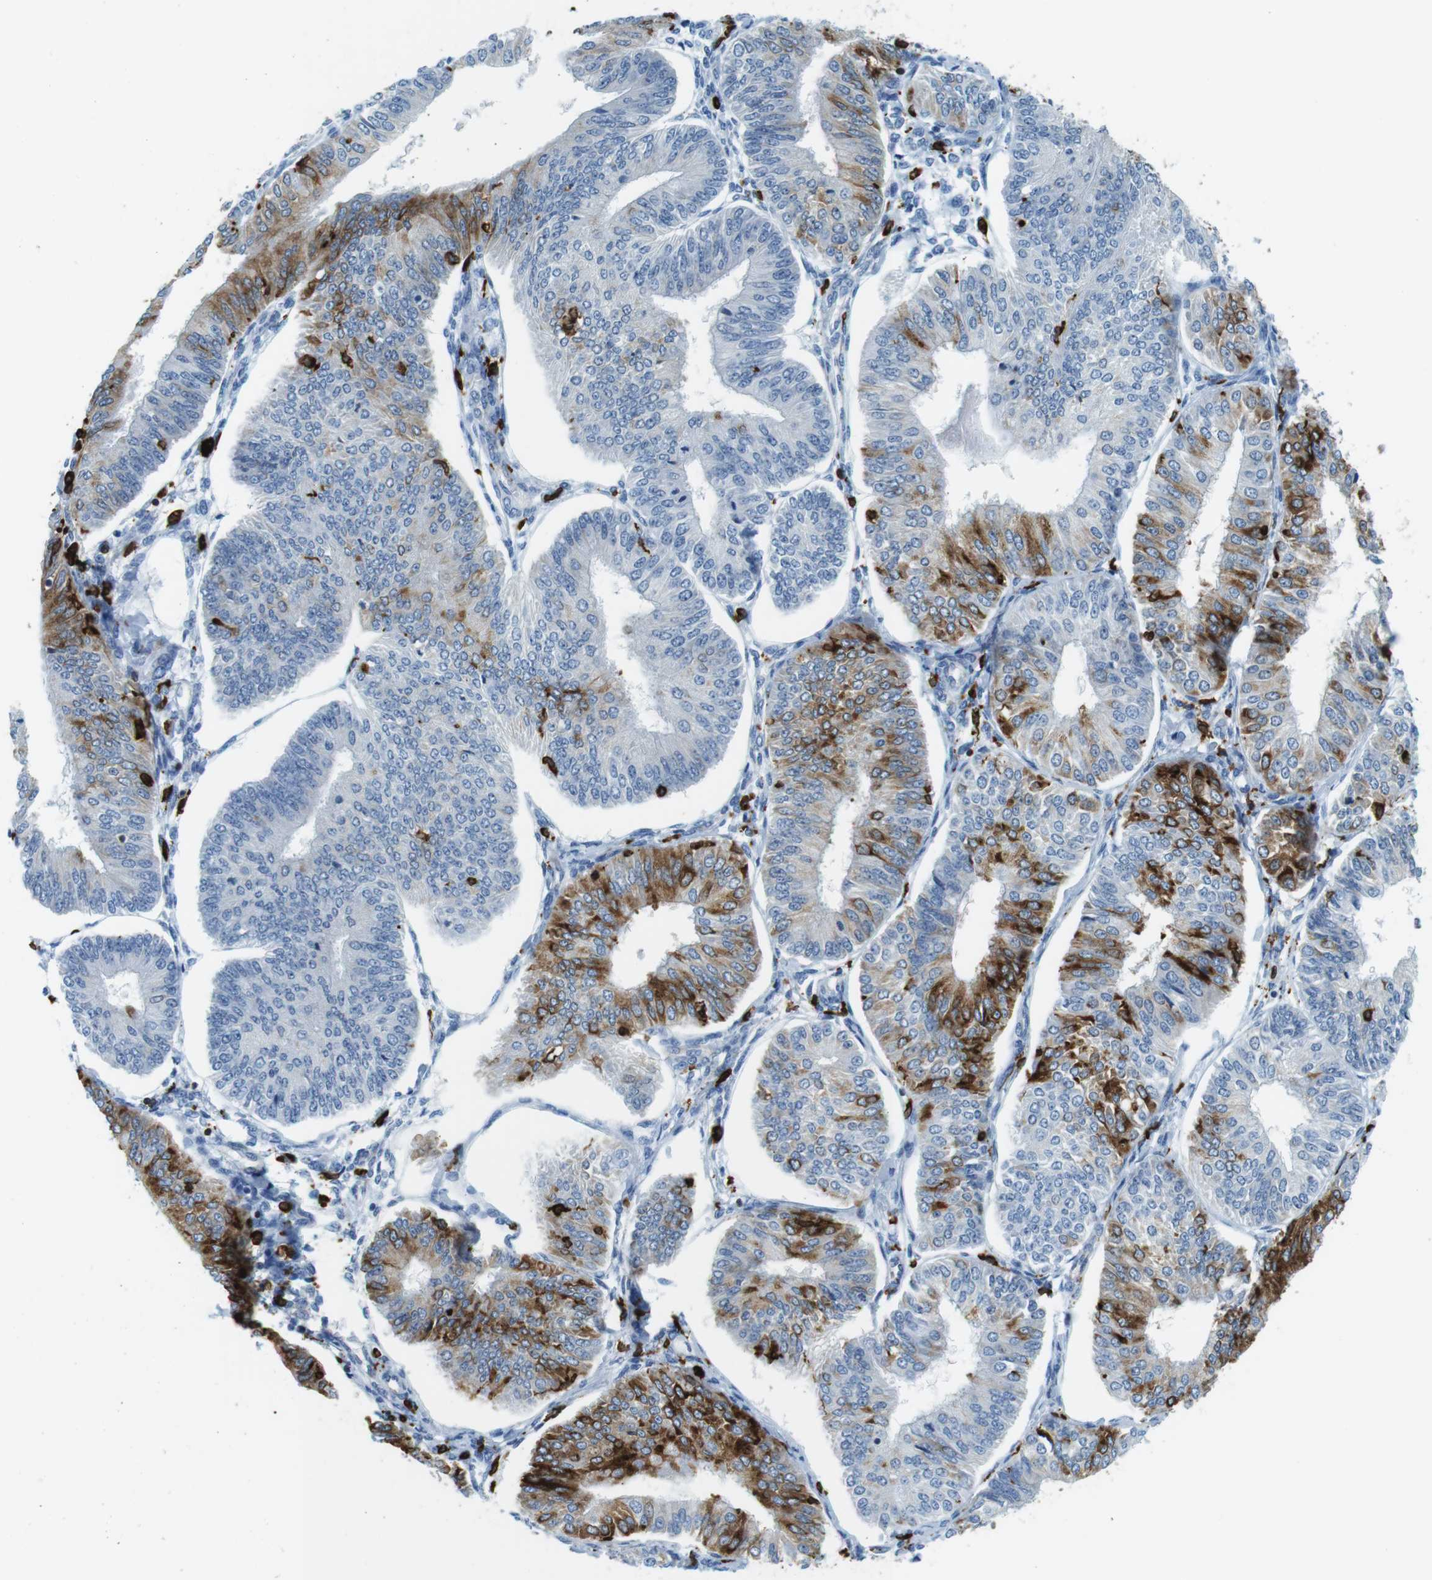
{"staining": {"intensity": "moderate", "quantity": "<25%", "location": "cytoplasmic/membranous"}, "tissue": "endometrial cancer", "cell_type": "Tumor cells", "image_type": "cancer", "snomed": [{"axis": "morphology", "description": "Adenocarcinoma, NOS"}, {"axis": "topography", "description": "Endometrium"}], "caption": "Immunohistochemistry staining of endometrial cancer, which displays low levels of moderate cytoplasmic/membranous expression in approximately <25% of tumor cells indicating moderate cytoplasmic/membranous protein positivity. The staining was performed using DAB (3,3'-diaminobenzidine) (brown) for protein detection and nuclei were counterstained in hematoxylin (blue).", "gene": "CIITA", "patient": {"sex": "female", "age": 58}}